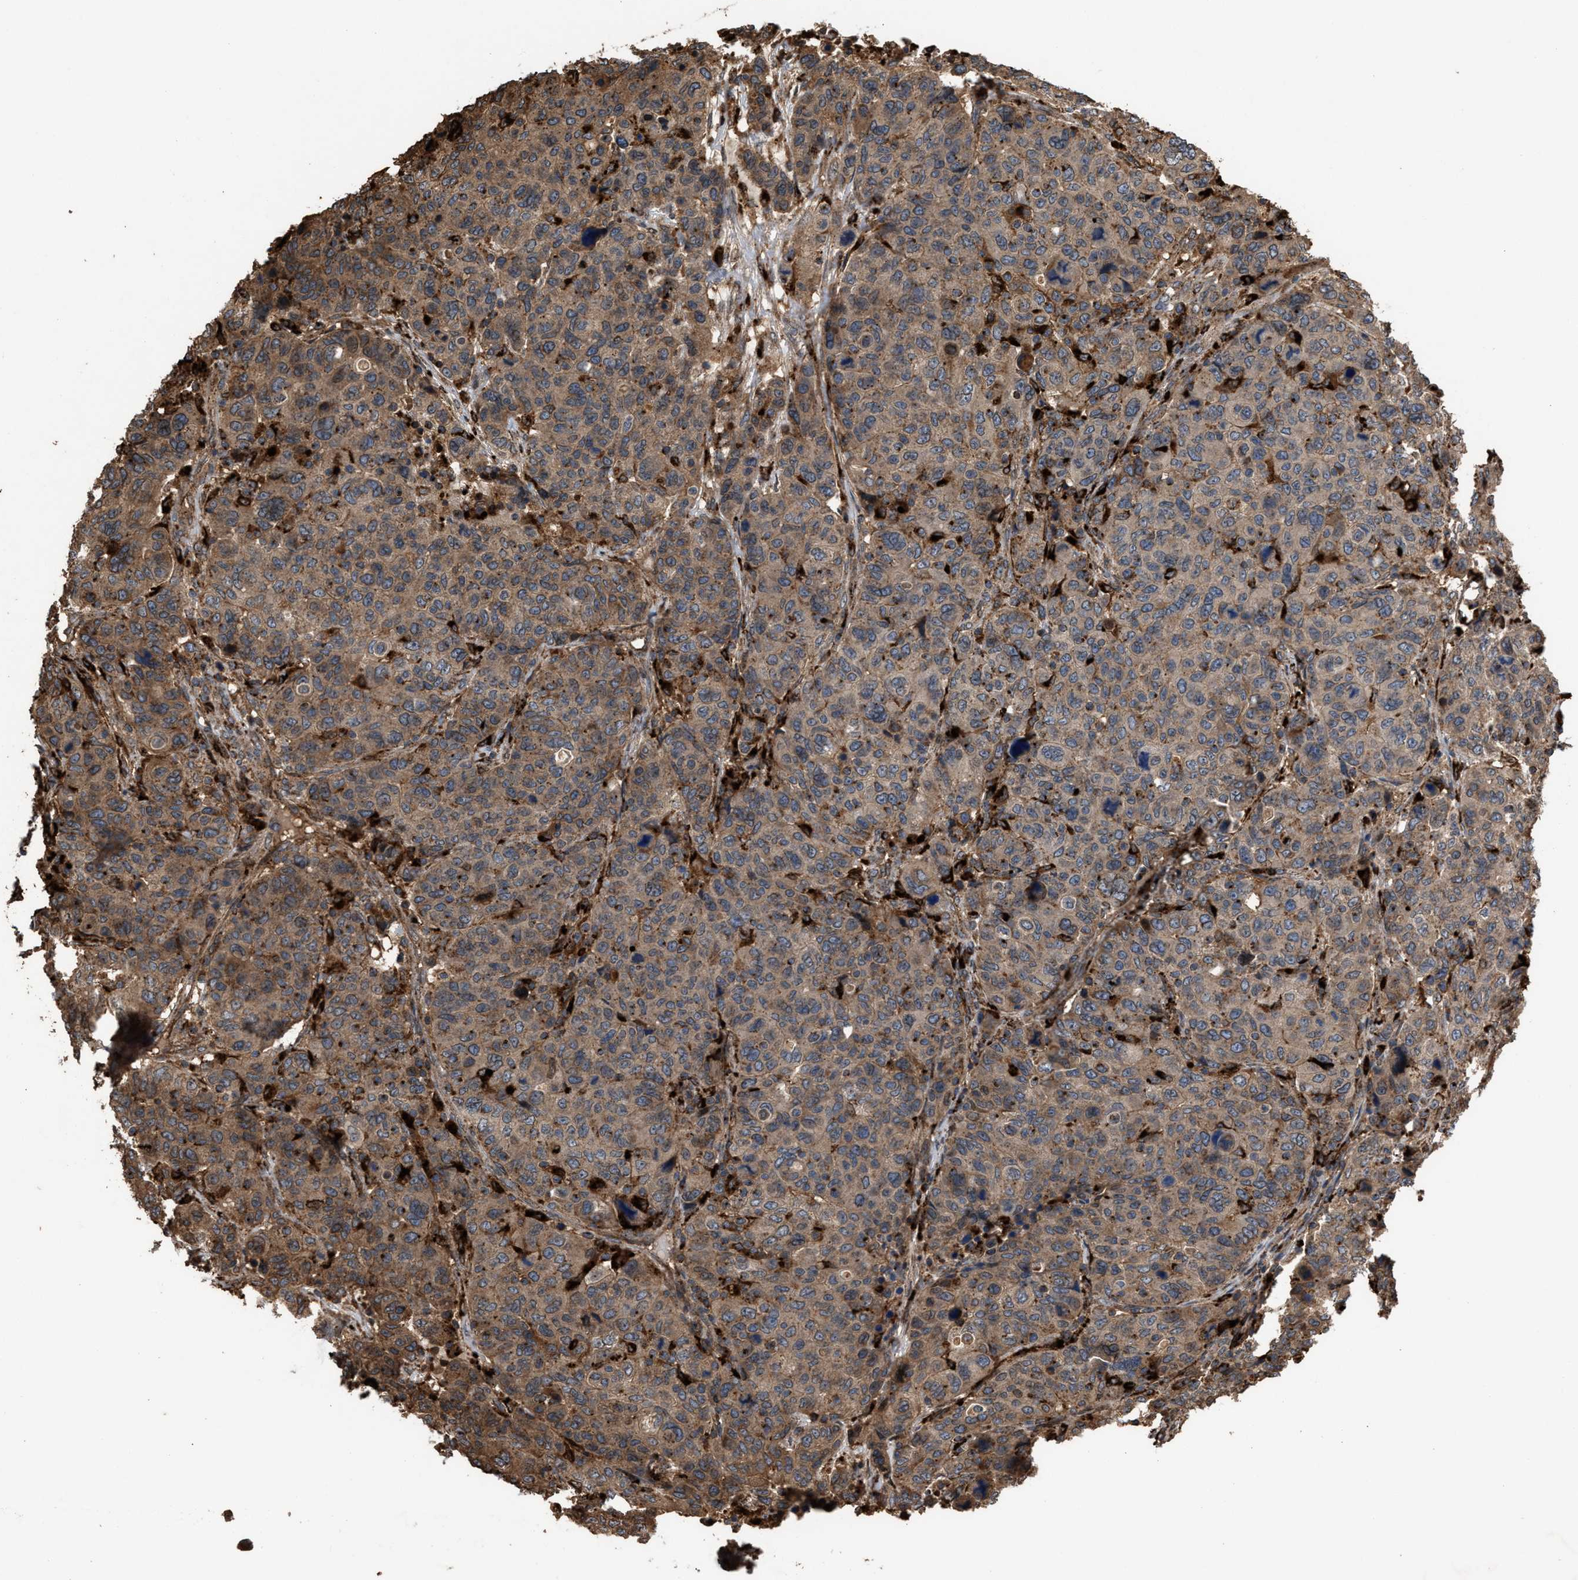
{"staining": {"intensity": "moderate", "quantity": ">75%", "location": "cytoplasmic/membranous"}, "tissue": "breast cancer", "cell_type": "Tumor cells", "image_type": "cancer", "snomed": [{"axis": "morphology", "description": "Duct carcinoma"}, {"axis": "topography", "description": "Breast"}], "caption": "Immunohistochemistry (IHC) micrograph of neoplastic tissue: human infiltrating ductal carcinoma (breast) stained using immunohistochemistry demonstrates medium levels of moderate protein expression localized specifically in the cytoplasmic/membranous of tumor cells, appearing as a cytoplasmic/membranous brown color.", "gene": "ELMO3", "patient": {"sex": "female", "age": 37}}